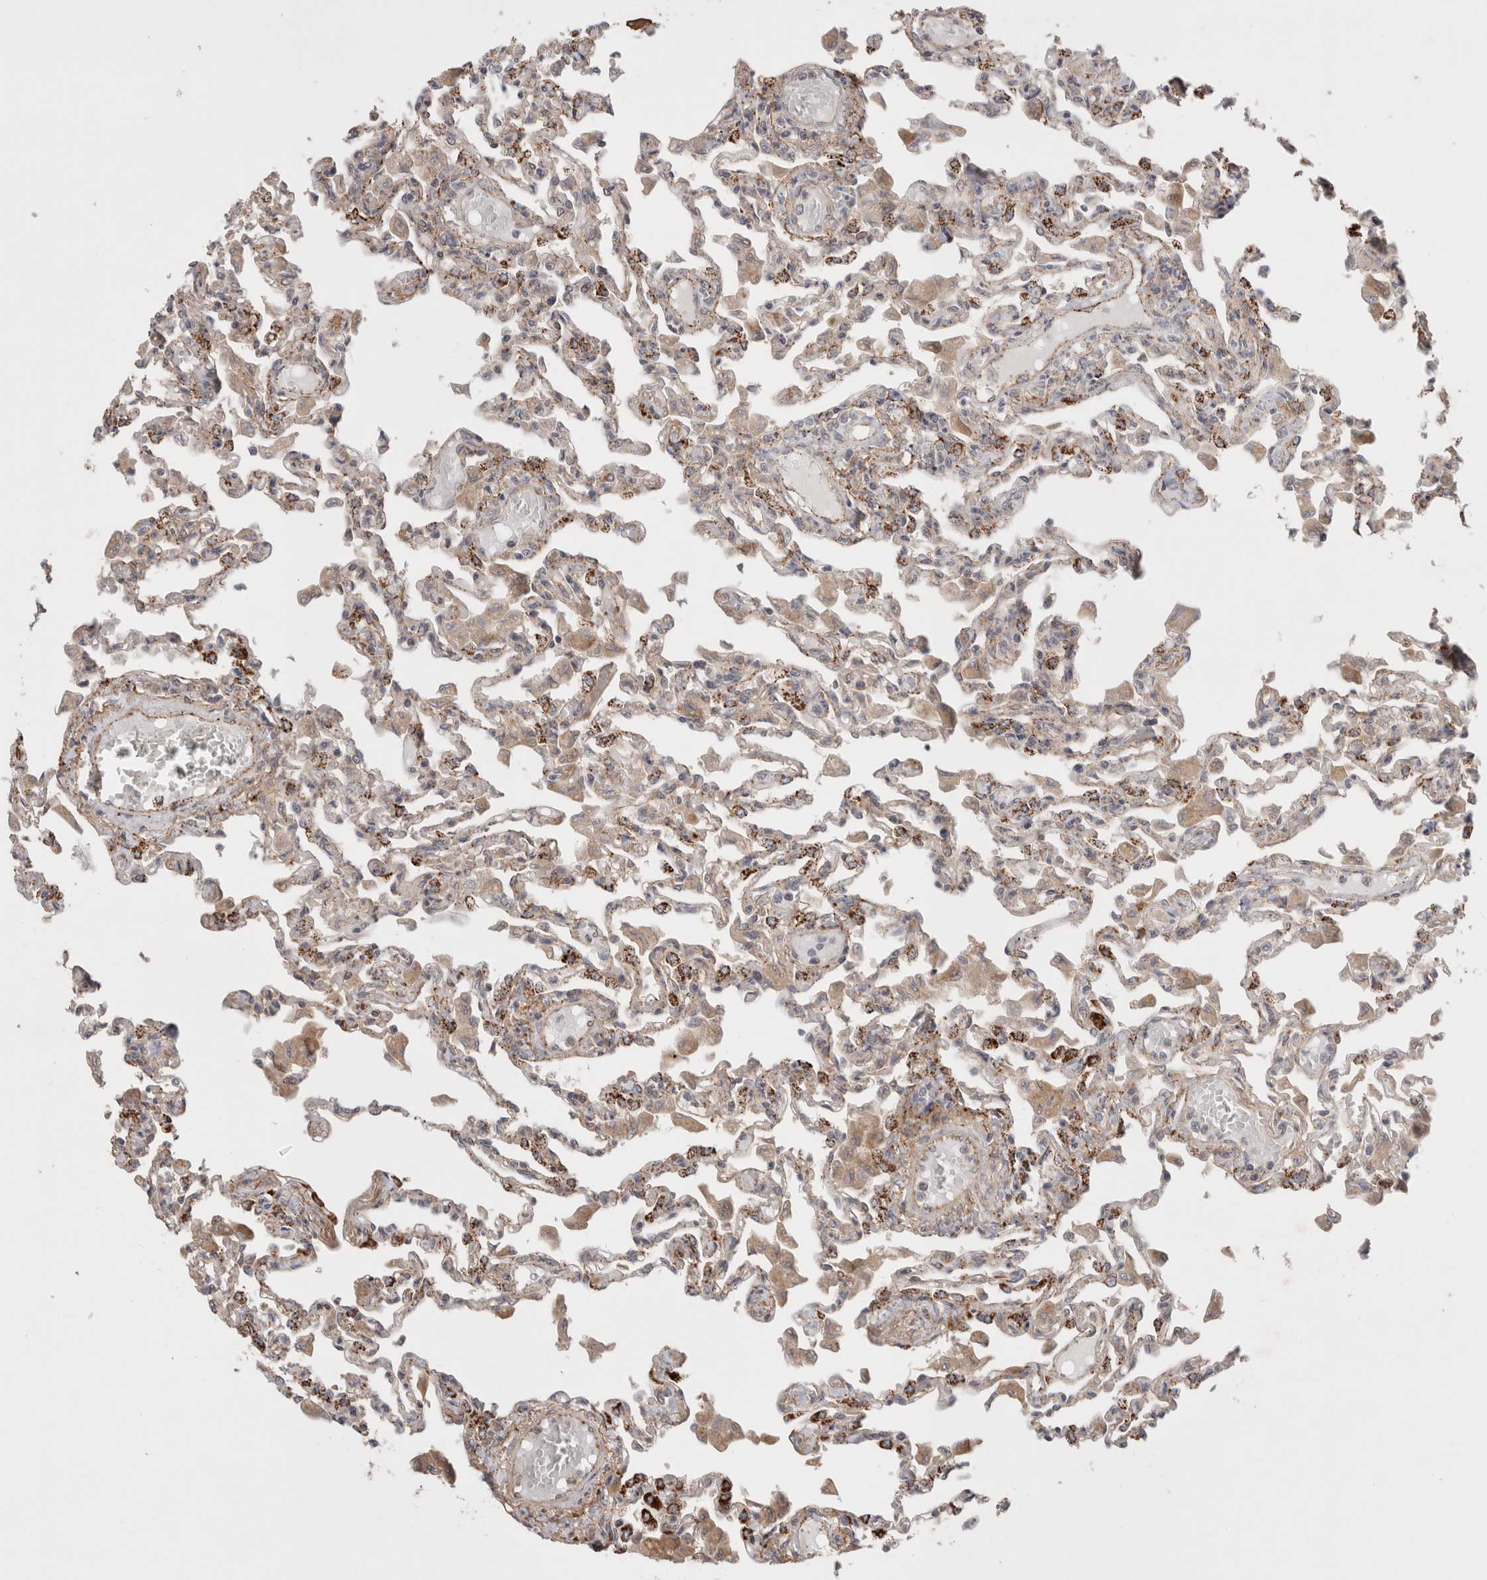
{"staining": {"intensity": "strong", "quantity": "25%-75%", "location": "cytoplasmic/membranous"}, "tissue": "lung", "cell_type": "Alveolar cells", "image_type": "normal", "snomed": [{"axis": "morphology", "description": "Normal tissue, NOS"}, {"axis": "topography", "description": "Bronchus"}, {"axis": "topography", "description": "Lung"}], "caption": "Human lung stained for a protein (brown) reveals strong cytoplasmic/membranous positive staining in approximately 25%-75% of alveolar cells.", "gene": "HROB", "patient": {"sex": "female", "age": 49}}